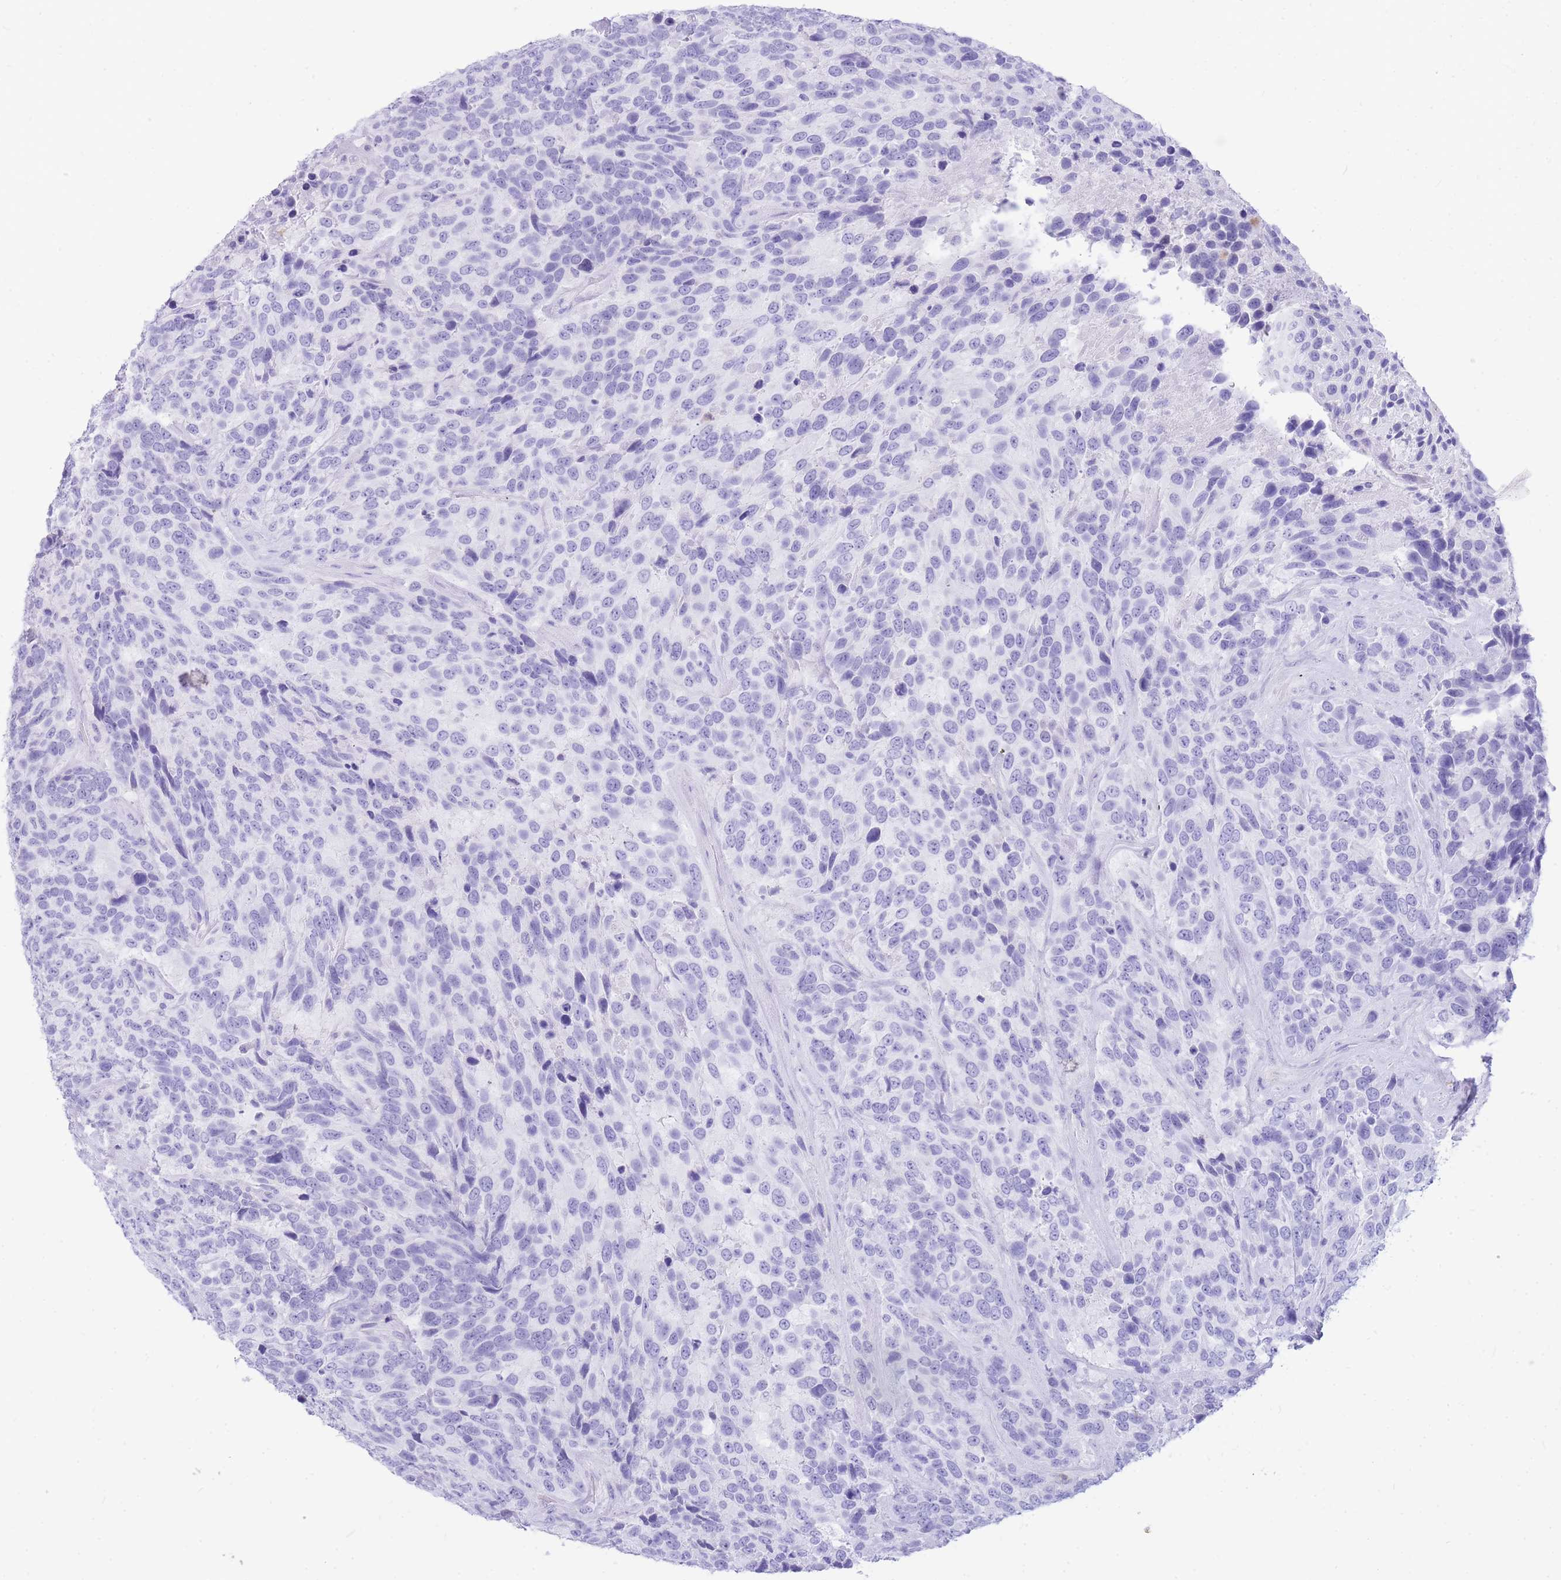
{"staining": {"intensity": "negative", "quantity": "none", "location": "none"}, "tissue": "urothelial cancer", "cell_type": "Tumor cells", "image_type": "cancer", "snomed": [{"axis": "morphology", "description": "Urothelial carcinoma, High grade"}, {"axis": "topography", "description": "Urinary bladder"}], "caption": "This is a image of immunohistochemistry (IHC) staining of urothelial carcinoma (high-grade), which shows no positivity in tumor cells. The staining was performed using DAB to visualize the protein expression in brown, while the nuclei were stained in blue with hematoxylin (Magnification: 20x).", "gene": "HERC1", "patient": {"sex": "female", "age": 70}}